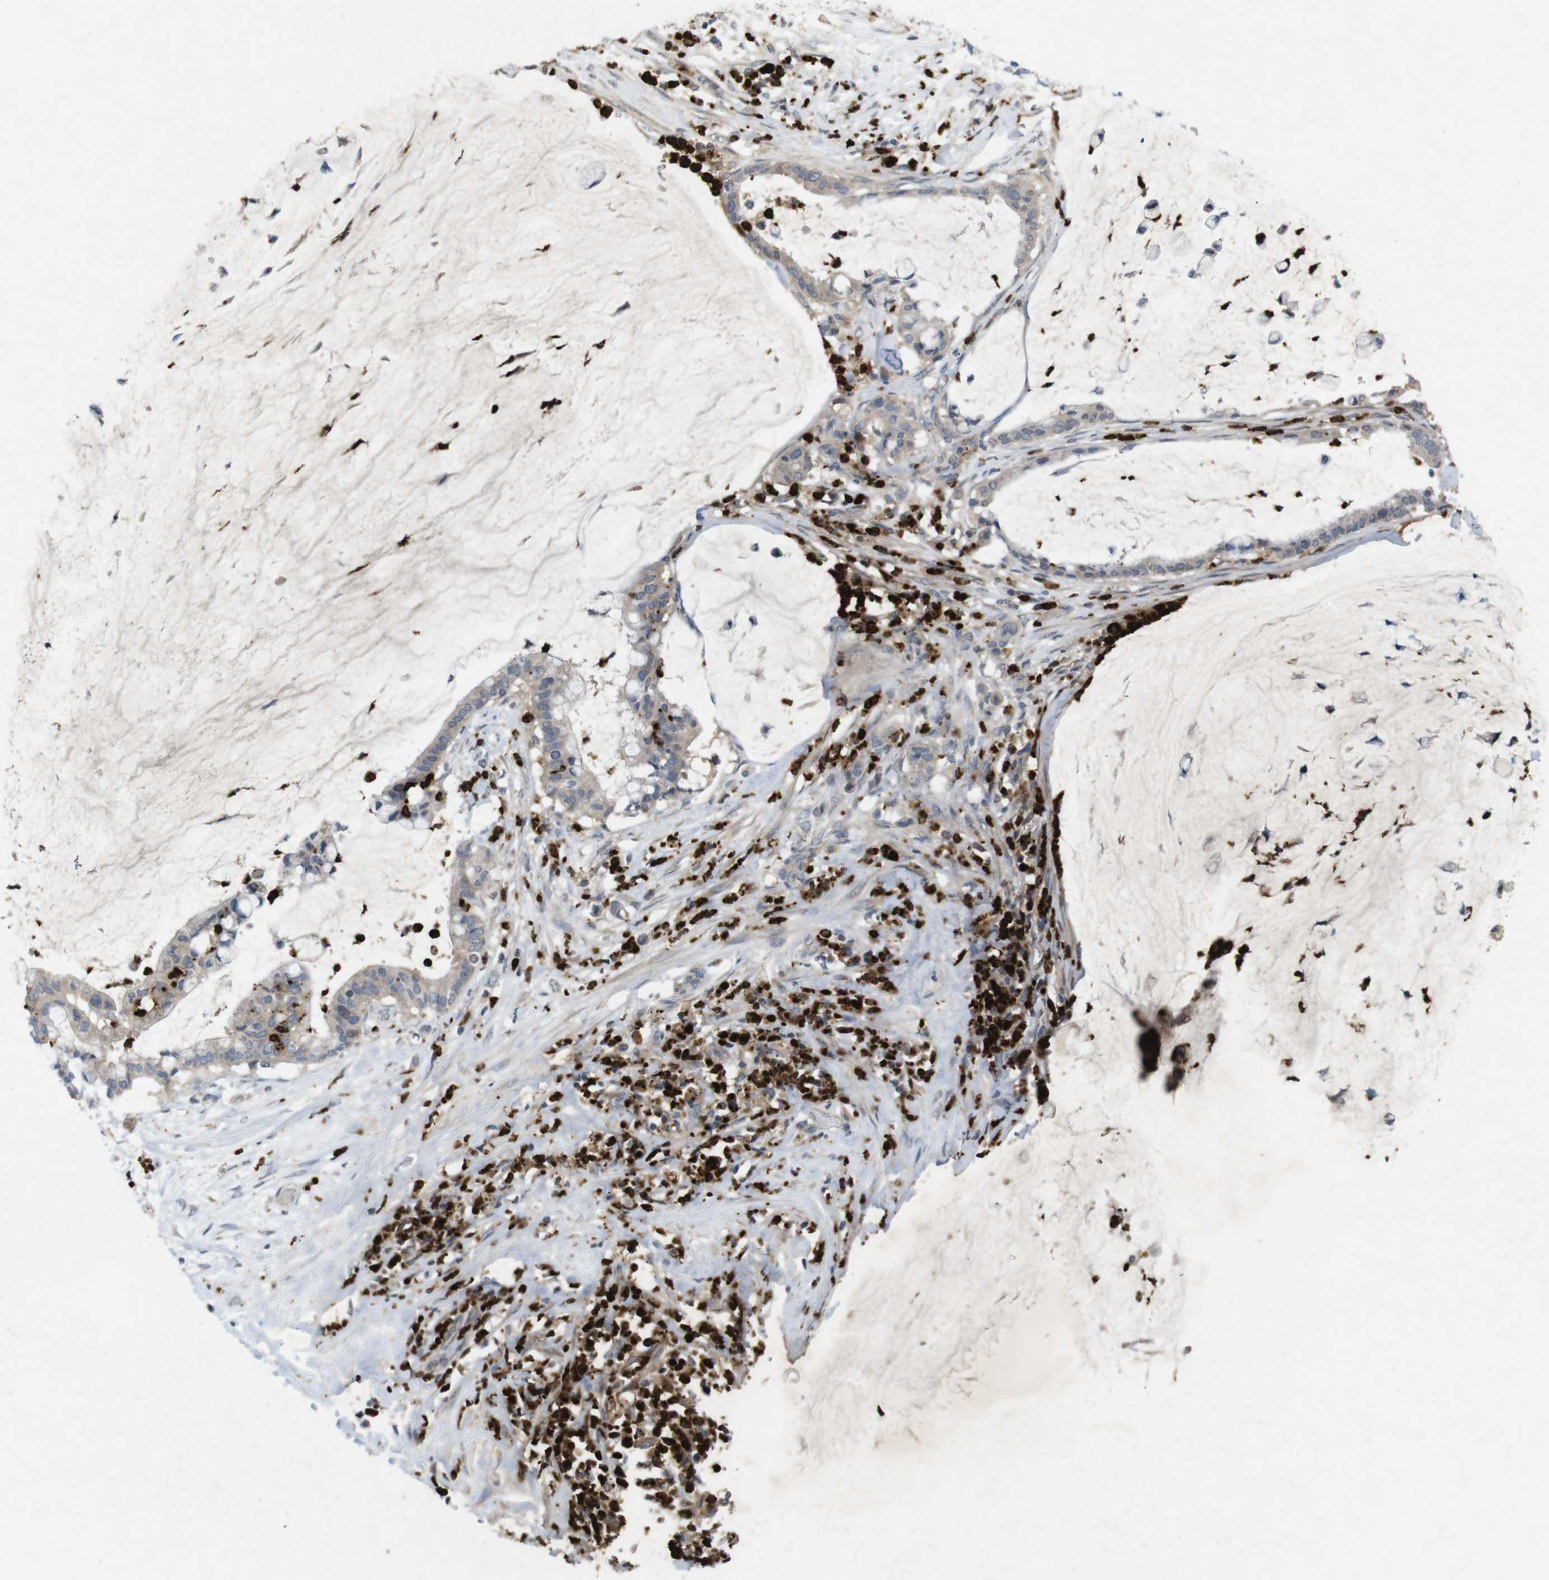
{"staining": {"intensity": "weak", "quantity": "25%-75%", "location": "cytoplasmic/membranous"}, "tissue": "pancreatic cancer", "cell_type": "Tumor cells", "image_type": "cancer", "snomed": [{"axis": "morphology", "description": "Adenocarcinoma, NOS"}, {"axis": "topography", "description": "Pancreas"}], "caption": "High-magnification brightfield microscopy of pancreatic cancer stained with DAB (brown) and counterstained with hematoxylin (blue). tumor cells exhibit weak cytoplasmic/membranous positivity is present in approximately25%-75% of cells.", "gene": "TSPAN14", "patient": {"sex": "male", "age": 41}}